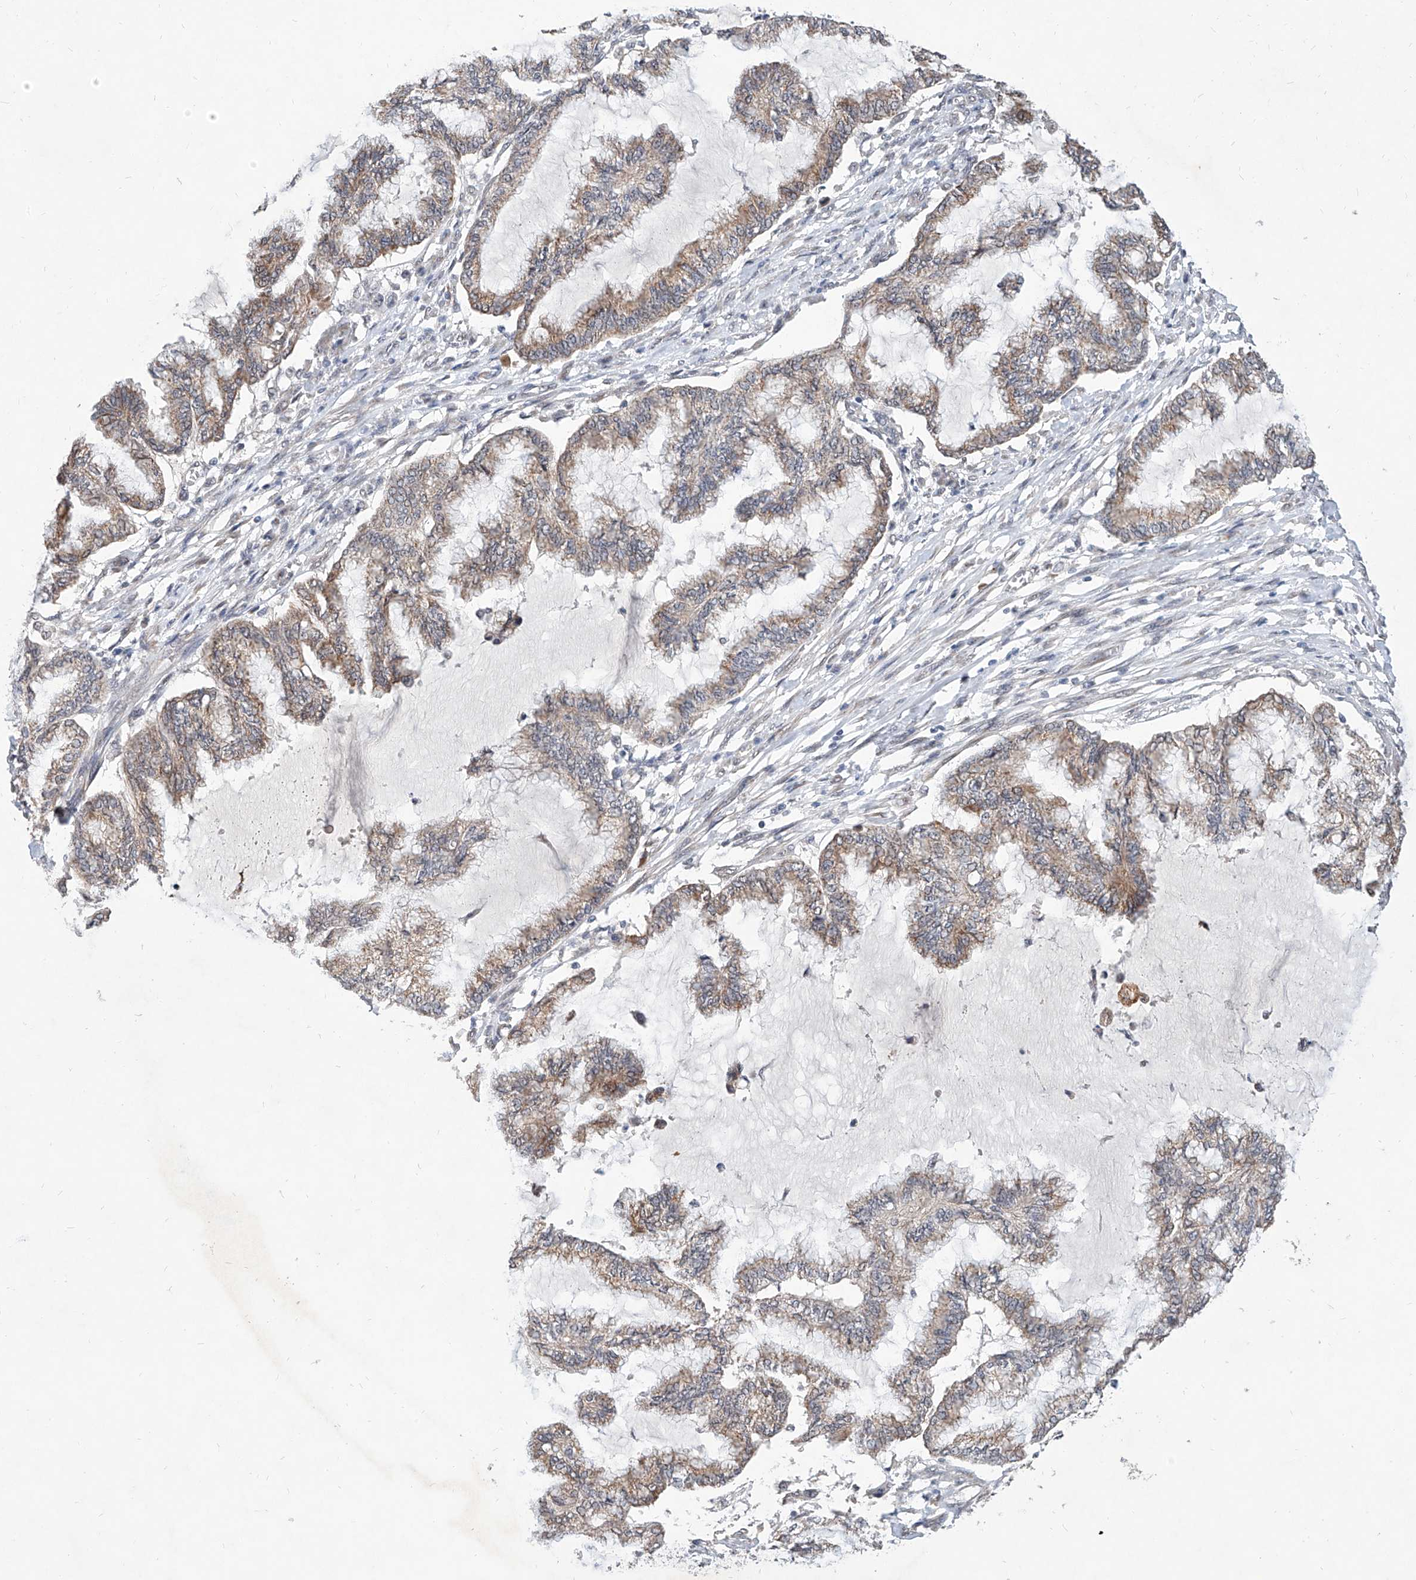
{"staining": {"intensity": "weak", "quantity": ">75%", "location": "cytoplasmic/membranous"}, "tissue": "endometrial cancer", "cell_type": "Tumor cells", "image_type": "cancer", "snomed": [{"axis": "morphology", "description": "Adenocarcinoma, NOS"}, {"axis": "topography", "description": "Endometrium"}], "caption": "Immunohistochemistry (DAB (3,3'-diaminobenzidine)) staining of endometrial cancer (adenocarcinoma) reveals weak cytoplasmic/membranous protein positivity in about >75% of tumor cells. (DAB (3,3'-diaminobenzidine) IHC, brown staining for protein, blue staining for nuclei).", "gene": "MFSD4B", "patient": {"sex": "female", "age": 86}}